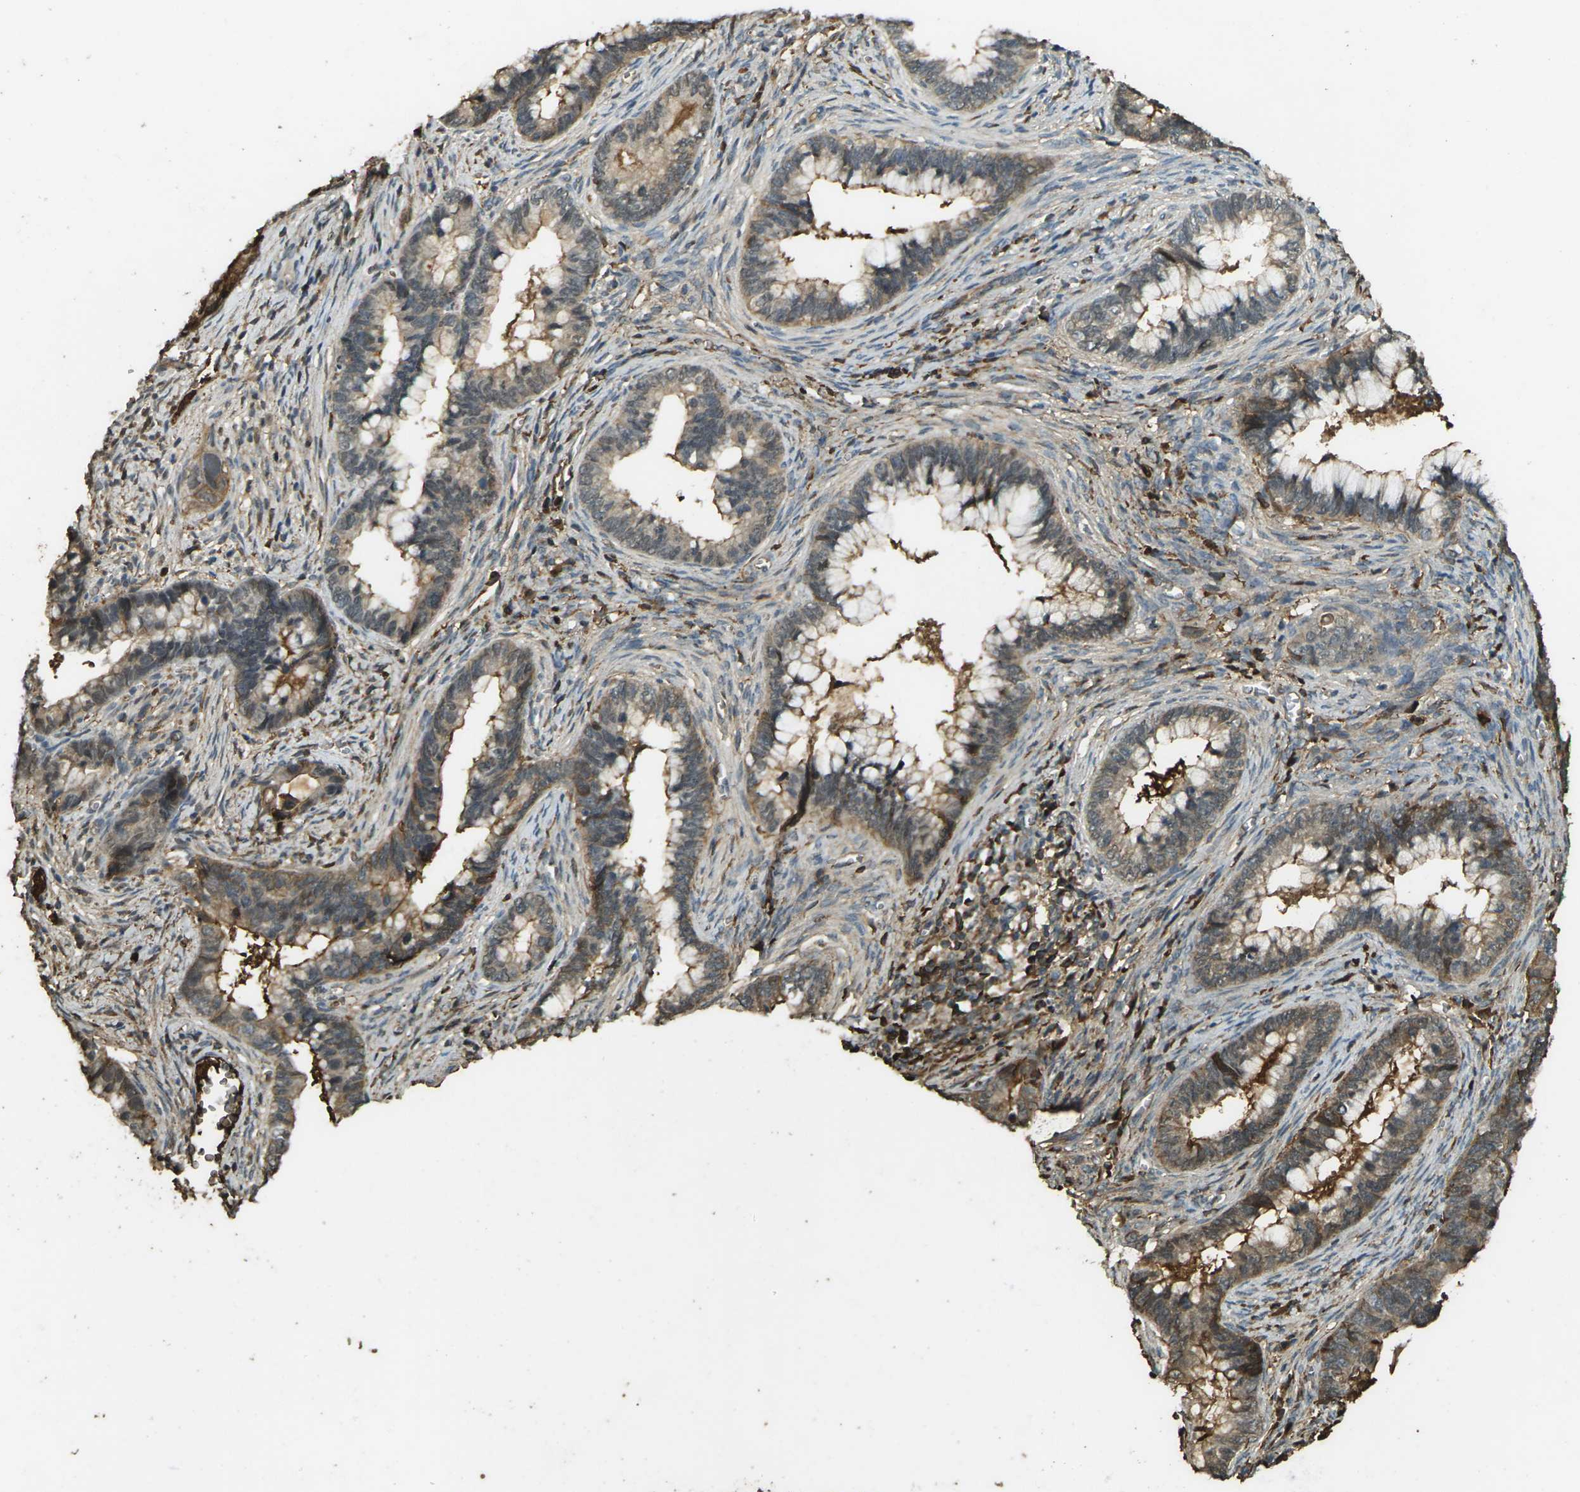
{"staining": {"intensity": "moderate", "quantity": "25%-75%", "location": "cytoplasmic/membranous"}, "tissue": "cervical cancer", "cell_type": "Tumor cells", "image_type": "cancer", "snomed": [{"axis": "morphology", "description": "Adenocarcinoma, NOS"}, {"axis": "topography", "description": "Cervix"}], "caption": "This histopathology image exhibits IHC staining of human cervical cancer, with medium moderate cytoplasmic/membranous expression in about 25%-75% of tumor cells.", "gene": "CYP1B1", "patient": {"sex": "female", "age": 44}}